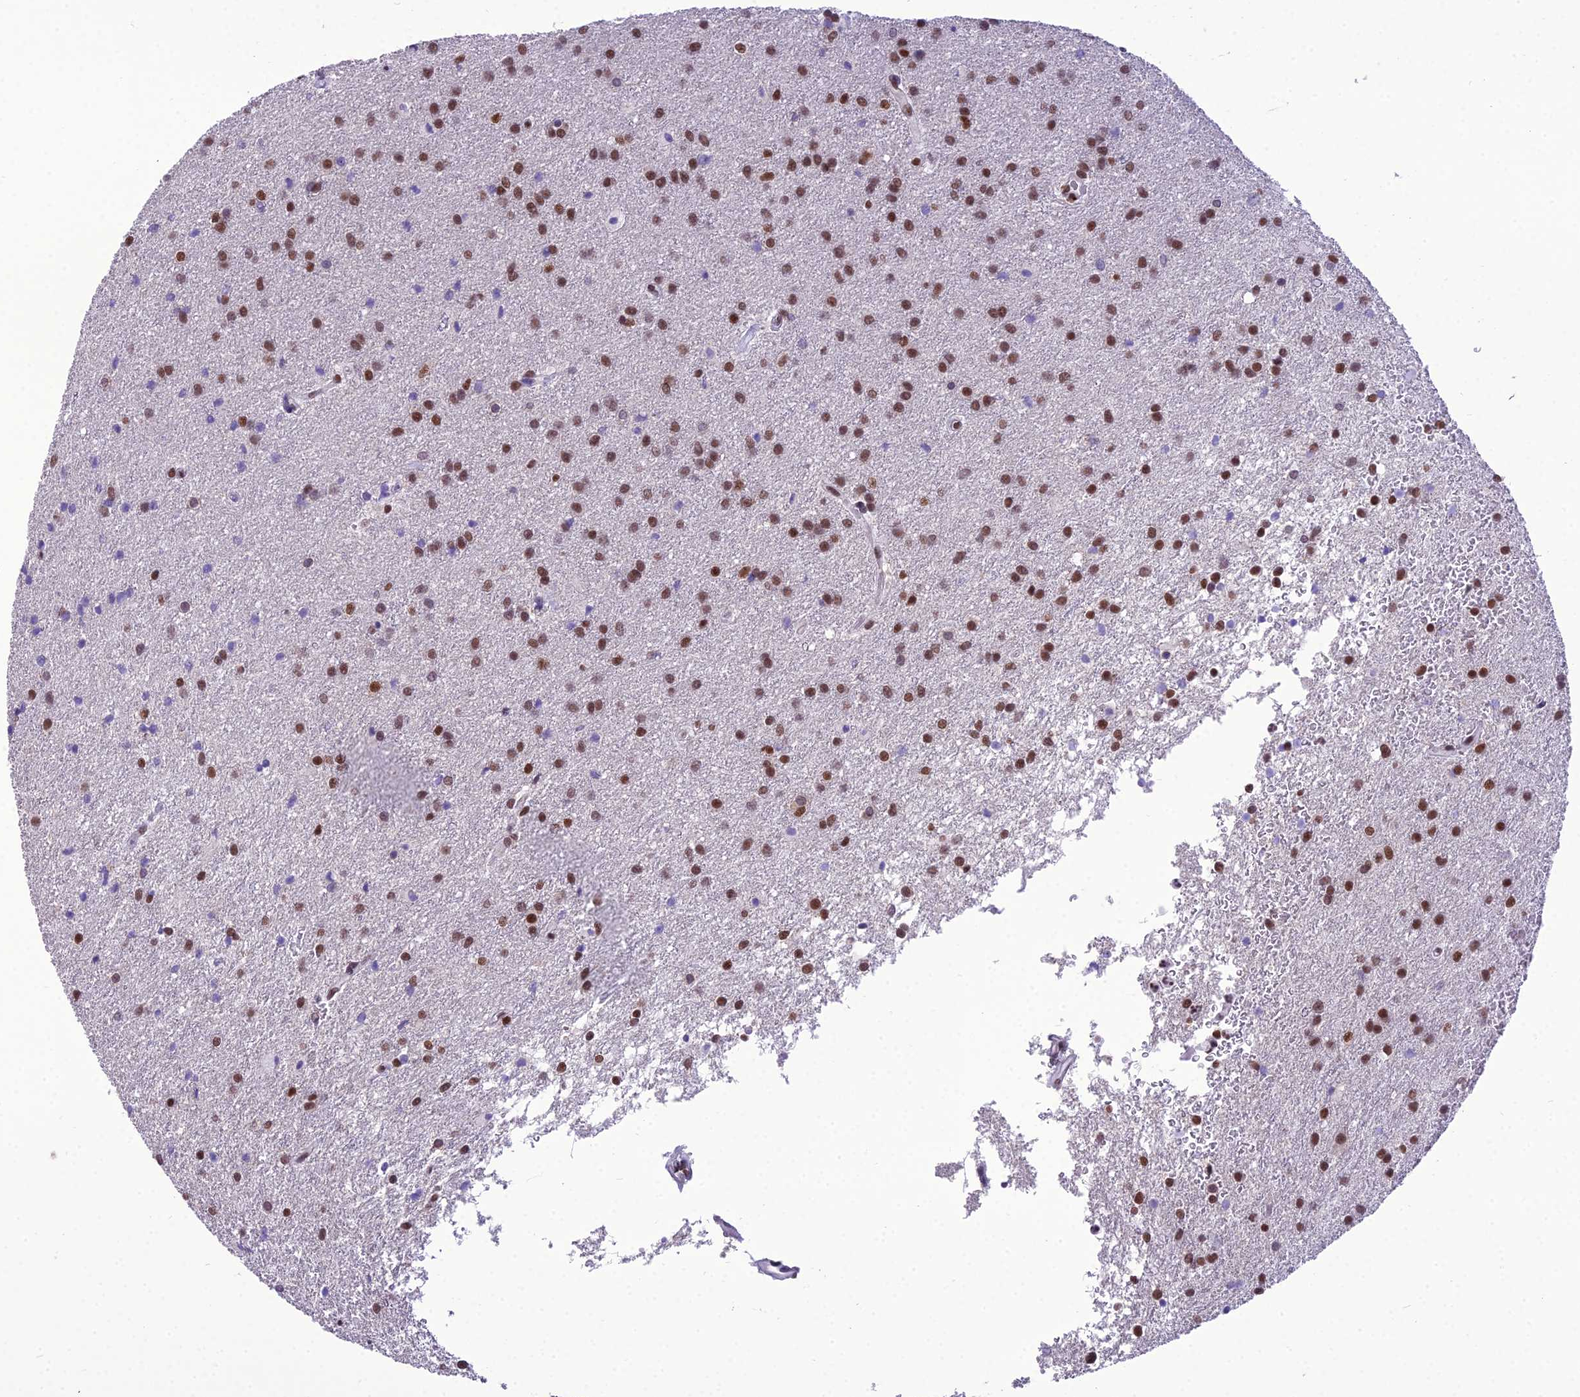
{"staining": {"intensity": "moderate", "quantity": ">75%", "location": "nuclear"}, "tissue": "glioma", "cell_type": "Tumor cells", "image_type": "cancer", "snomed": [{"axis": "morphology", "description": "Glioma, malignant, High grade"}, {"axis": "topography", "description": "Brain"}], "caption": "The immunohistochemical stain highlights moderate nuclear expression in tumor cells of malignant glioma (high-grade) tissue.", "gene": "SH3RF3", "patient": {"sex": "female", "age": 50}}